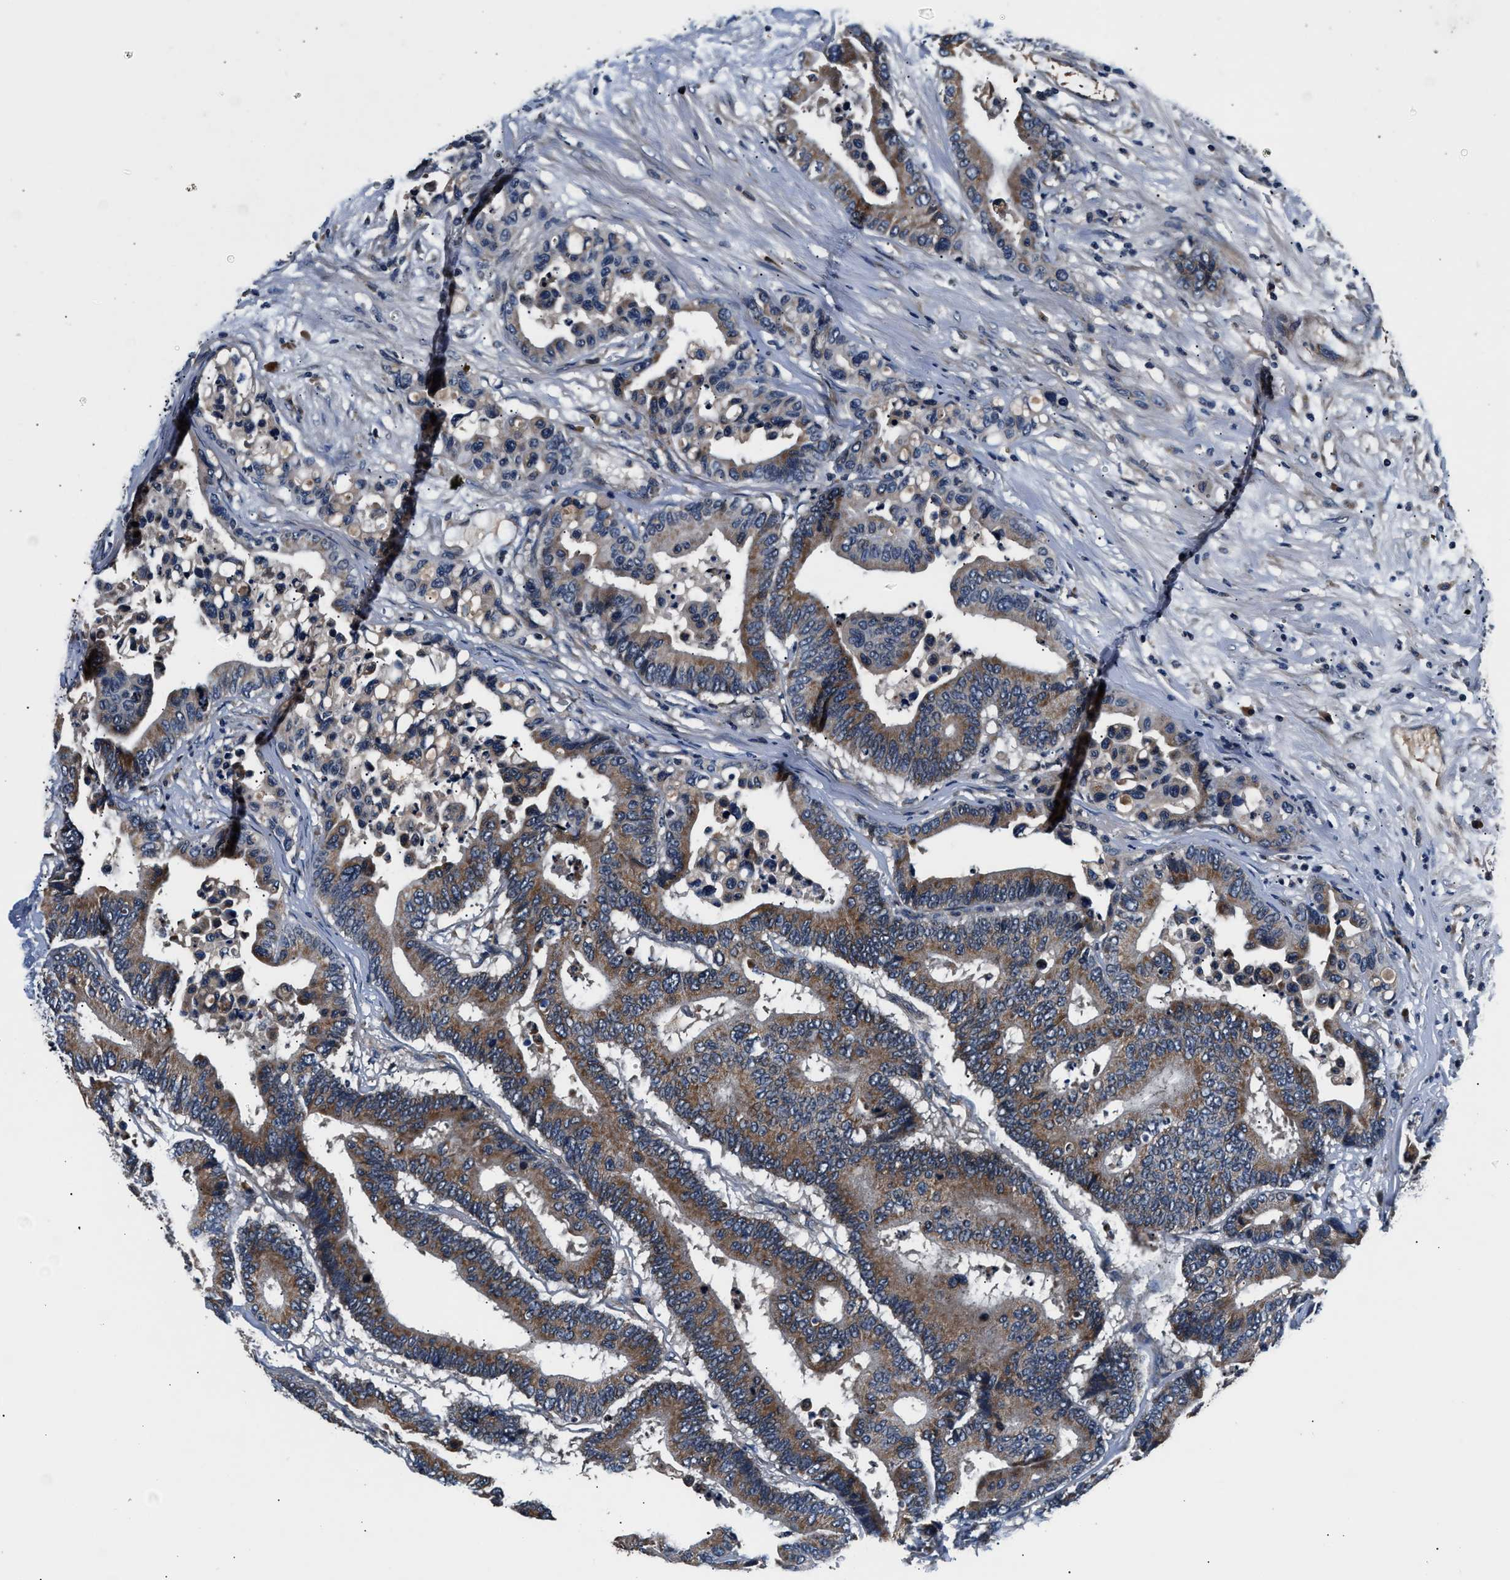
{"staining": {"intensity": "moderate", "quantity": ">75%", "location": "cytoplasmic/membranous"}, "tissue": "colorectal cancer", "cell_type": "Tumor cells", "image_type": "cancer", "snomed": [{"axis": "morphology", "description": "Normal tissue, NOS"}, {"axis": "morphology", "description": "Adenocarcinoma, NOS"}, {"axis": "topography", "description": "Colon"}], "caption": "Immunohistochemistry image of neoplastic tissue: human colorectal cancer (adenocarcinoma) stained using immunohistochemistry reveals medium levels of moderate protein expression localized specifically in the cytoplasmic/membranous of tumor cells, appearing as a cytoplasmic/membranous brown color.", "gene": "IMMT", "patient": {"sex": "male", "age": 82}}